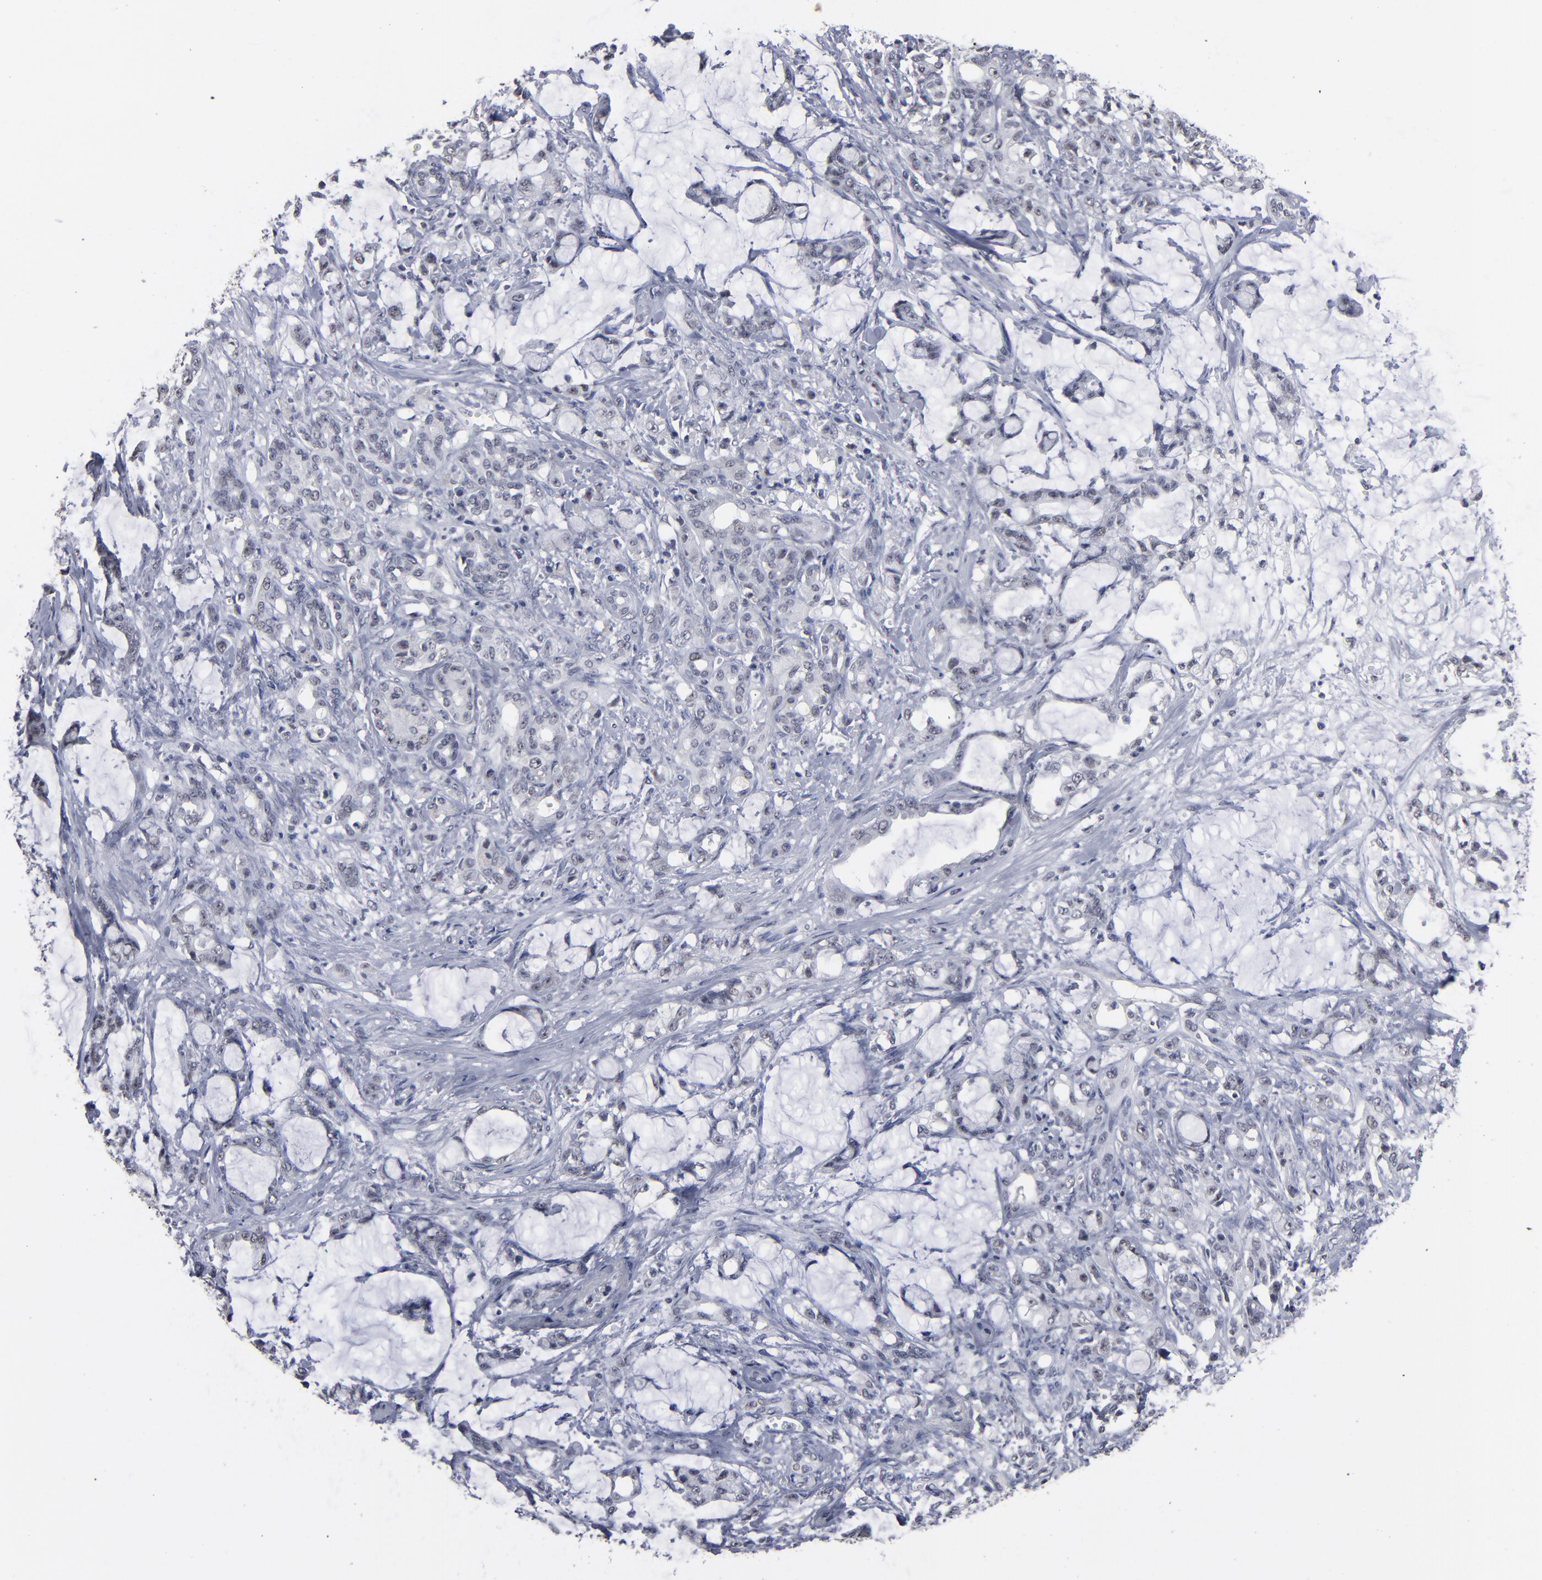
{"staining": {"intensity": "negative", "quantity": "none", "location": "none"}, "tissue": "pancreatic cancer", "cell_type": "Tumor cells", "image_type": "cancer", "snomed": [{"axis": "morphology", "description": "Adenocarcinoma, NOS"}, {"axis": "topography", "description": "Pancreas"}], "caption": "The immunohistochemistry histopathology image has no significant positivity in tumor cells of adenocarcinoma (pancreatic) tissue.", "gene": "SSRP1", "patient": {"sex": "female", "age": 73}}